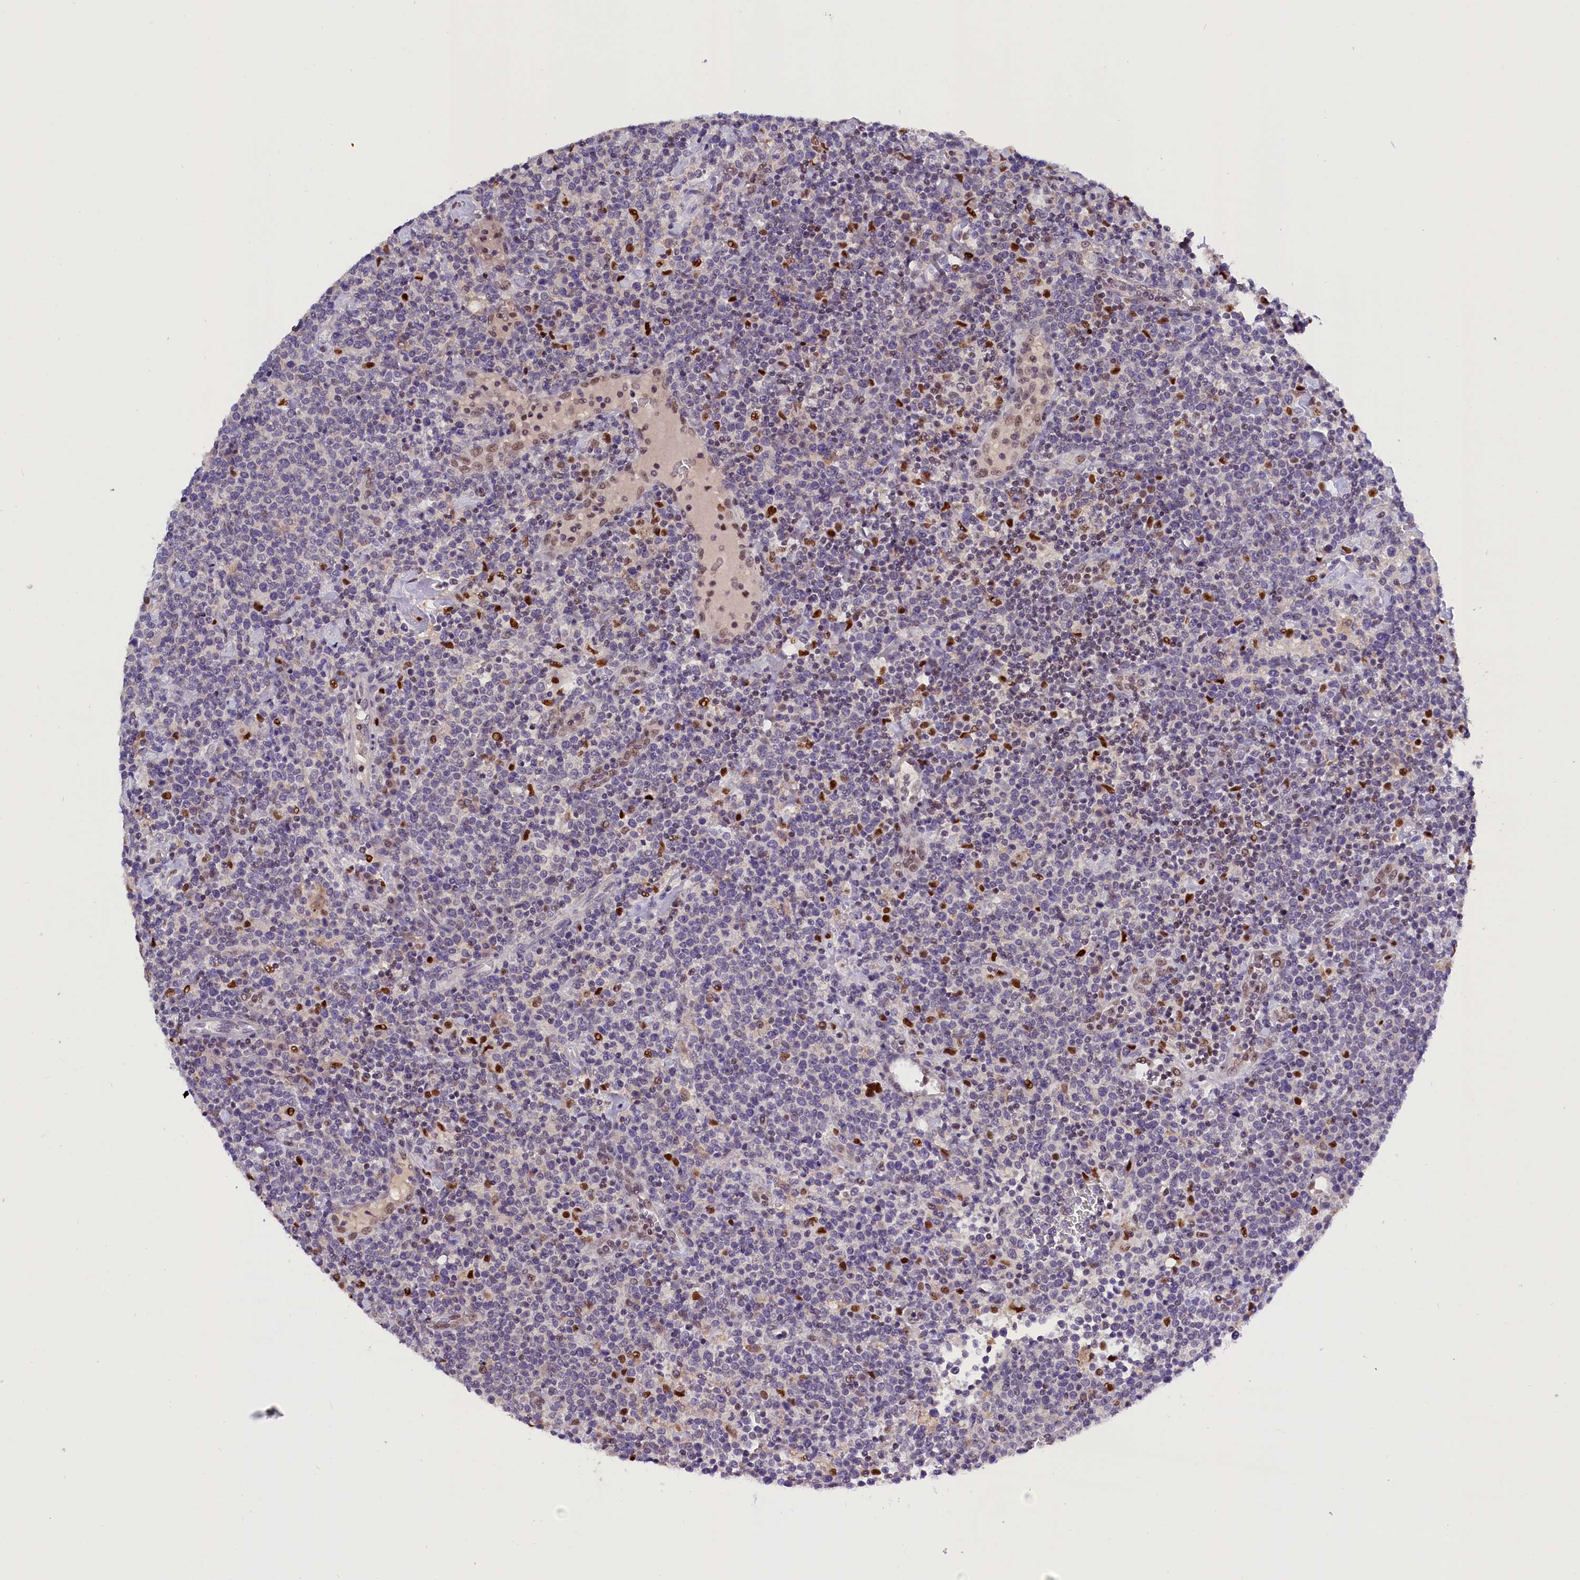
{"staining": {"intensity": "negative", "quantity": "none", "location": "none"}, "tissue": "lymphoma", "cell_type": "Tumor cells", "image_type": "cancer", "snomed": [{"axis": "morphology", "description": "Malignant lymphoma, non-Hodgkin's type, High grade"}, {"axis": "topography", "description": "Lymph node"}], "caption": "An immunohistochemistry (IHC) photomicrograph of lymphoma is shown. There is no staining in tumor cells of lymphoma.", "gene": "BTBD9", "patient": {"sex": "male", "age": 61}}